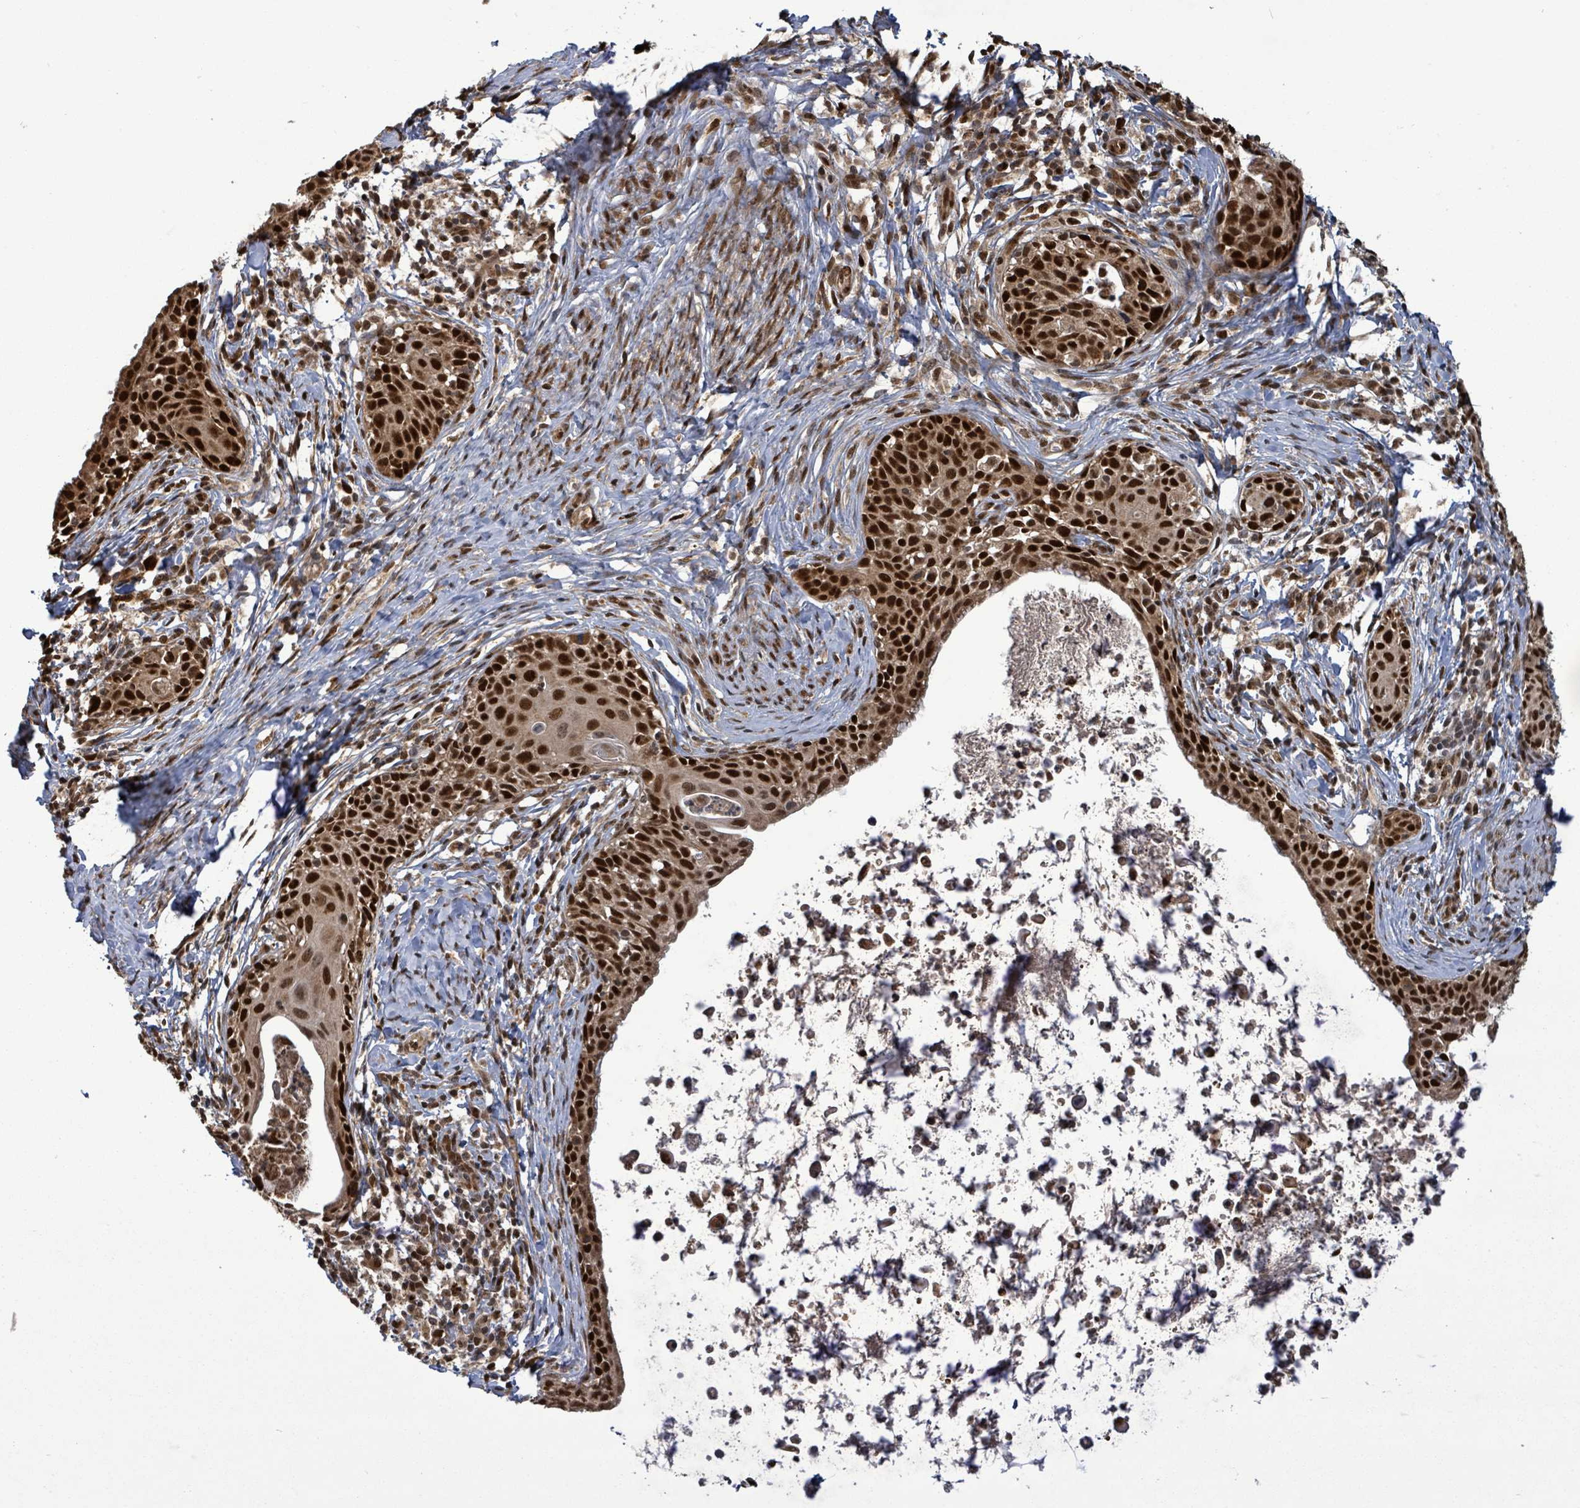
{"staining": {"intensity": "strong", "quantity": ">75%", "location": "nuclear"}, "tissue": "cervical cancer", "cell_type": "Tumor cells", "image_type": "cancer", "snomed": [{"axis": "morphology", "description": "Squamous cell carcinoma, NOS"}, {"axis": "topography", "description": "Cervix"}], "caption": "A high amount of strong nuclear staining is appreciated in about >75% of tumor cells in cervical squamous cell carcinoma tissue. The protein of interest is stained brown, and the nuclei are stained in blue (DAB IHC with brightfield microscopy, high magnification).", "gene": "PATZ1", "patient": {"sex": "female", "age": 52}}